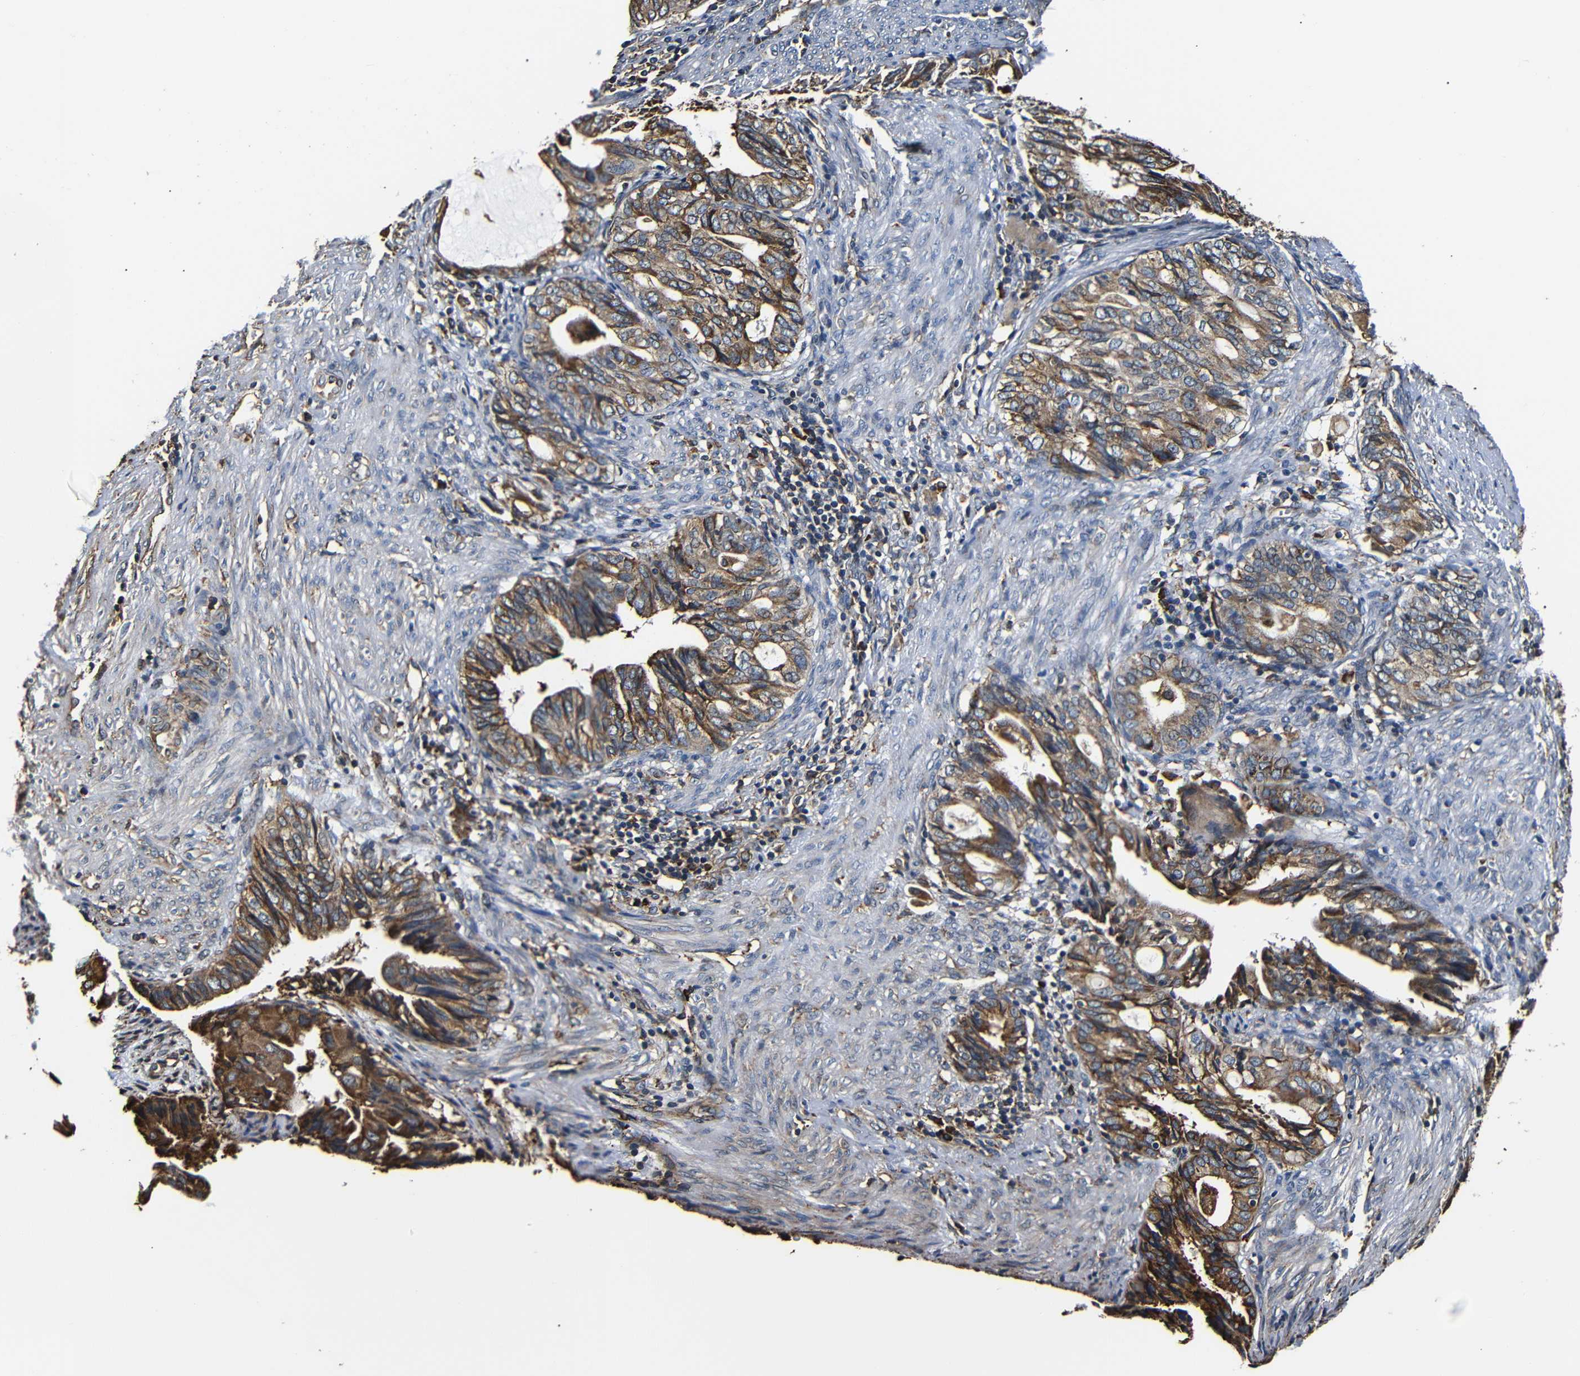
{"staining": {"intensity": "moderate", "quantity": ">75%", "location": "cytoplasmic/membranous"}, "tissue": "endometrial cancer", "cell_type": "Tumor cells", "image_type": "cancer", "snomed": [{"axis": "morphology", "description": "Adenocarcinoma, NOS"}, {"axis": "topography", "description": "Endometrium"}], "caption": "Moderate cytoplasmic/membranous protein staining is present in approximately >75% of tumor cells in endometrial adenocarcinoma. Nuclei are stained in blue.", "gene": "HHIP", "patient": {"sex": "female", "age": 86}}